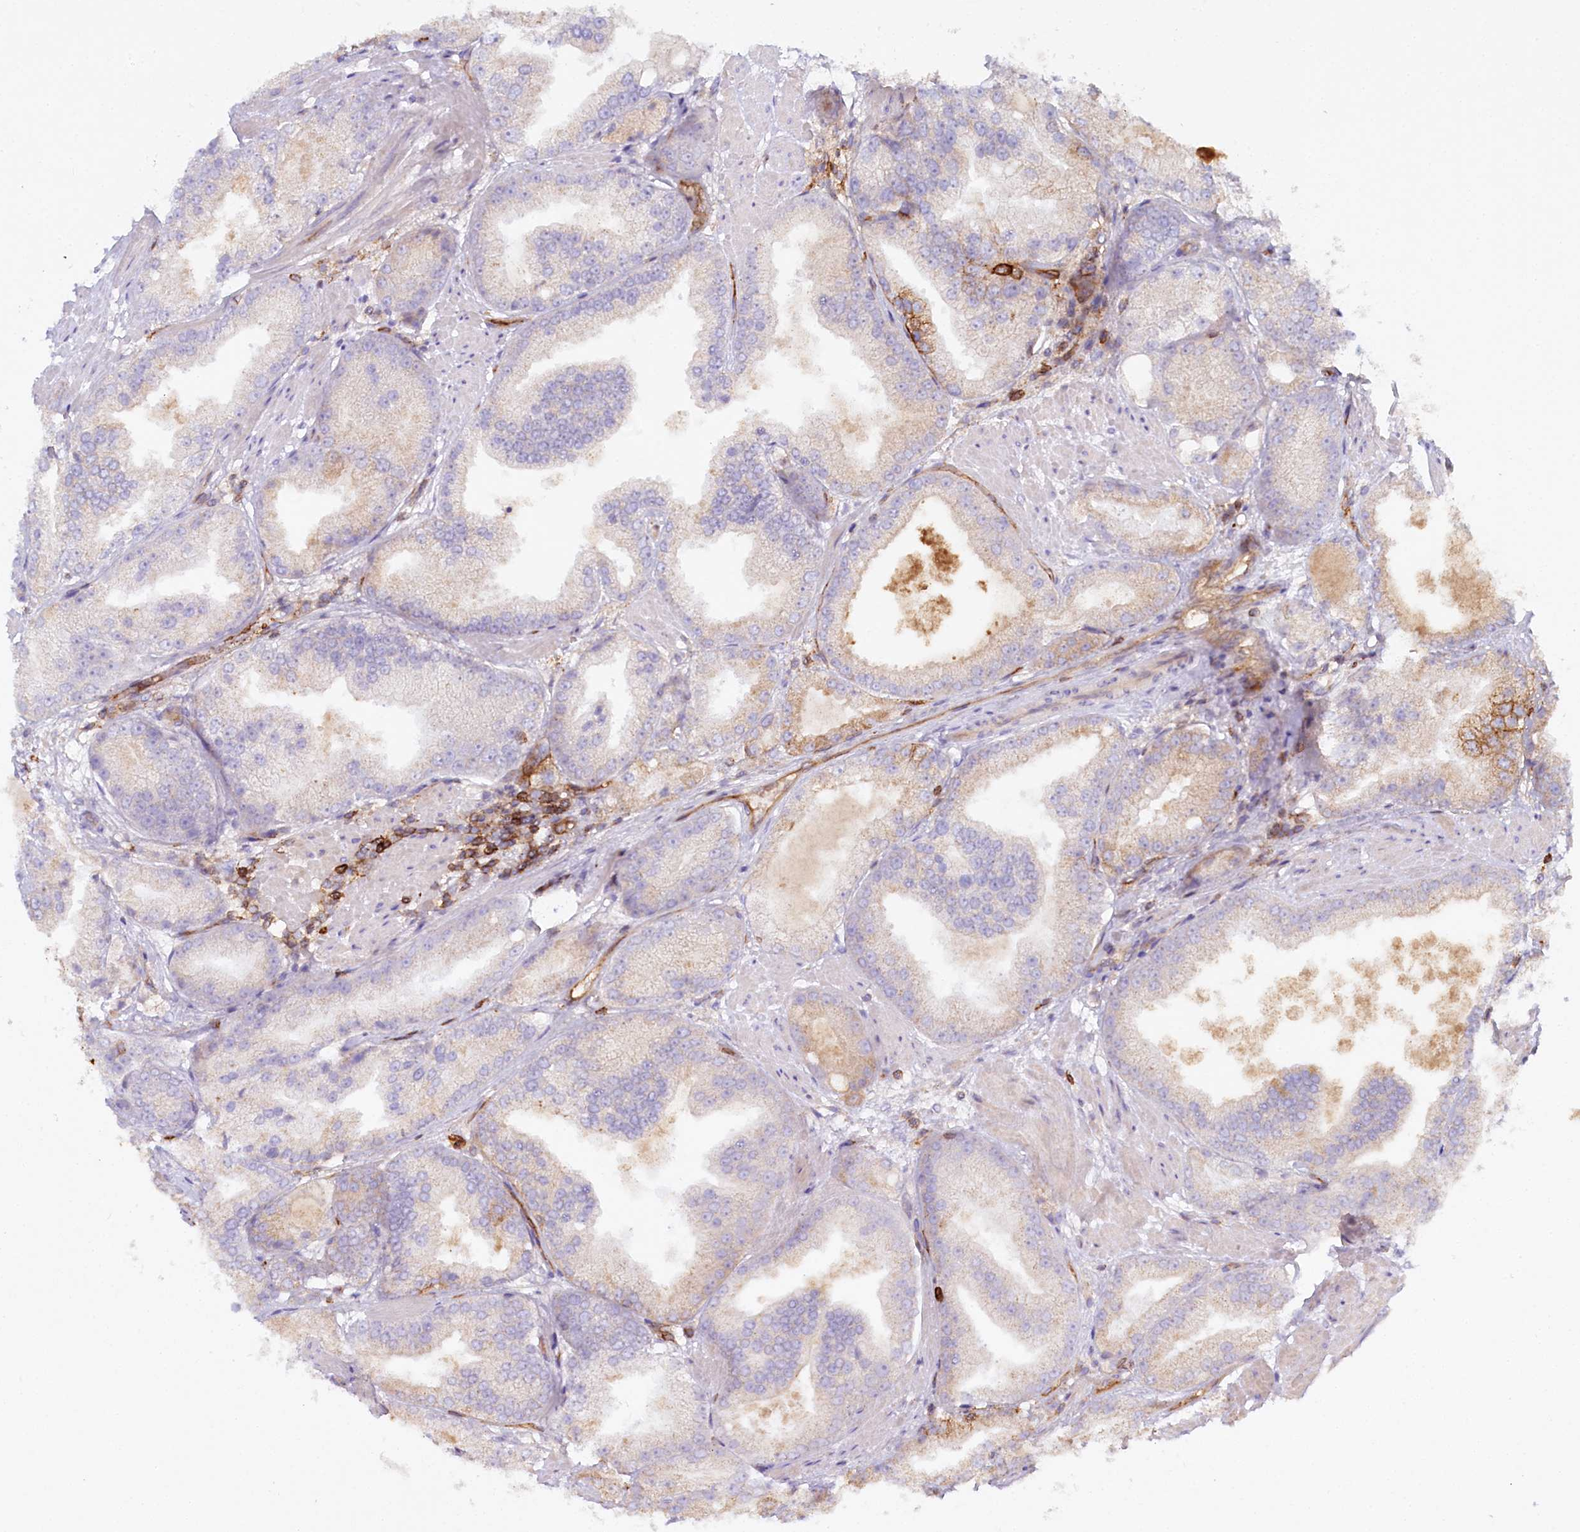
{"staining": {"intensity": "negative", "quantity": "none", "location": "none"}, "tissue": "prostate cancer", "cell_type": "Tumor cells", "image_type": "cancer", "snomed": [{"axis": "morphology", "description": "Adenocarcinoma, Low grade"}, {"axis": "topography", "description": "Prostate"}], "caption": "A high-resolution histopathology image shows IHC staining of prostate low-grade adenocarcinoma, which exhibits no significant positivity in tumor cells.", "gene": "RBP5", "patient": {"sex": "male", "age": 67}}